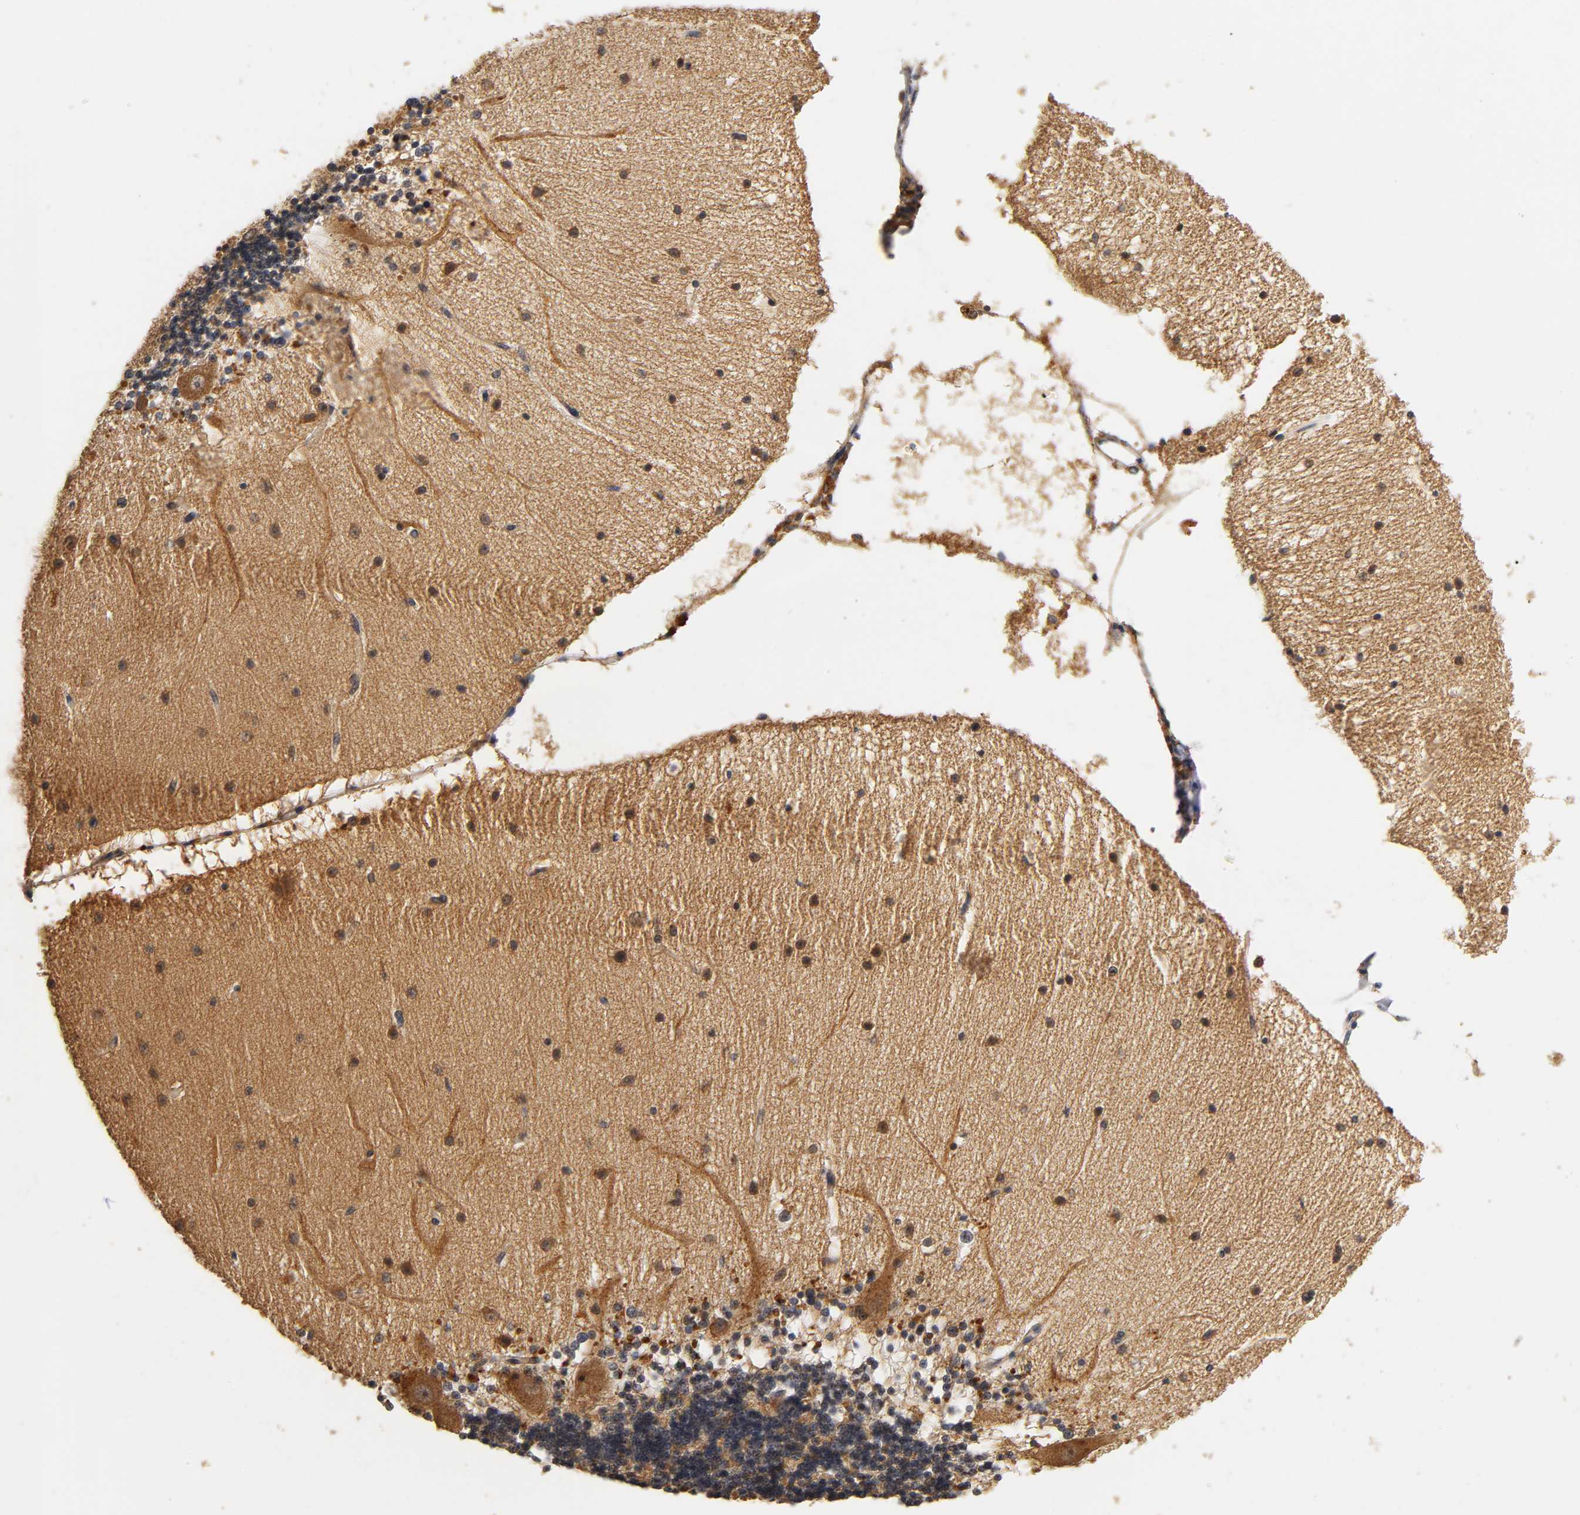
{"staining": {"intensity": "moderate", "quantity": ">75%", "location": "cytoplasmic/membranous"}, "tissue": "cerebellum", "cell_type": "Cells in granular layer", "image_type": "normal", "snomed": [{"axis": "morphology", "description": "Normal tissue, NOS"}, {"axis": "topography", "description": "Cerebellum"}], "caption": "High-power microscopy captured an immunohistochemistry (IHC) image of normal cerebellum, revealing moderate cytoplasmic/membranous expression in approximately >75% of cells in granular layer.", "gene": "SCAP", "patient": {"sex": "female", "age": 54}}